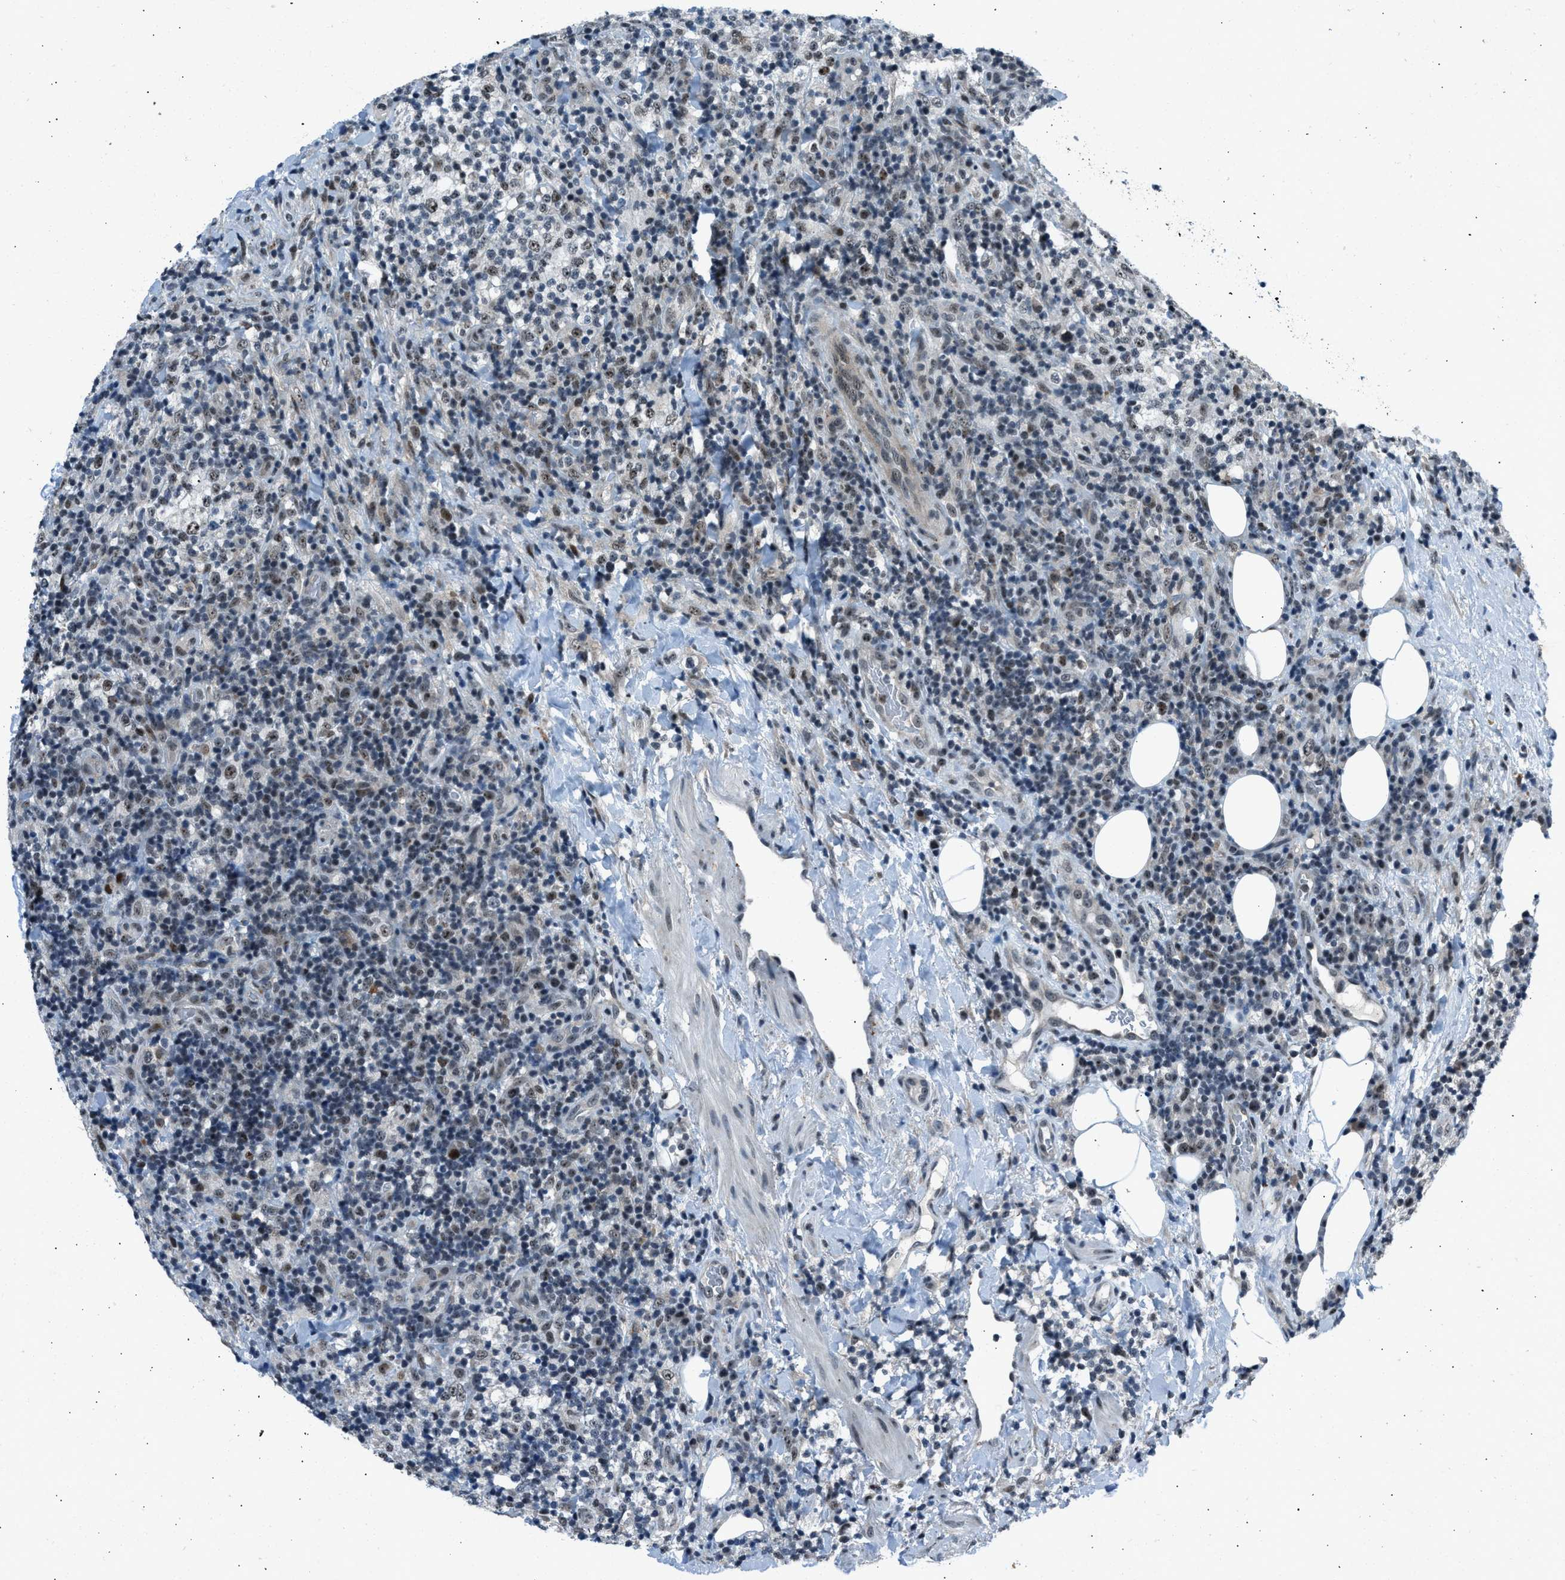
{"staining": {"intensity": "weak", "quantity": "<25%", "location": "nuclear"}, "tissue": "lymphoma", "cell_type": "Tumor cells", "image_type": "cancer", "snomed": [{"axis": "morphology", "description": "Malignant lymphoma, non-Hodgkin's type, High grade"}, {"axis": "topography", "description": "Lymph node"}], "caption": "IHC of human lymphoma exhibits no staining in tumor cells.", "gene": "ADCY1", "patient": {"sex": "female", "age": 76}}